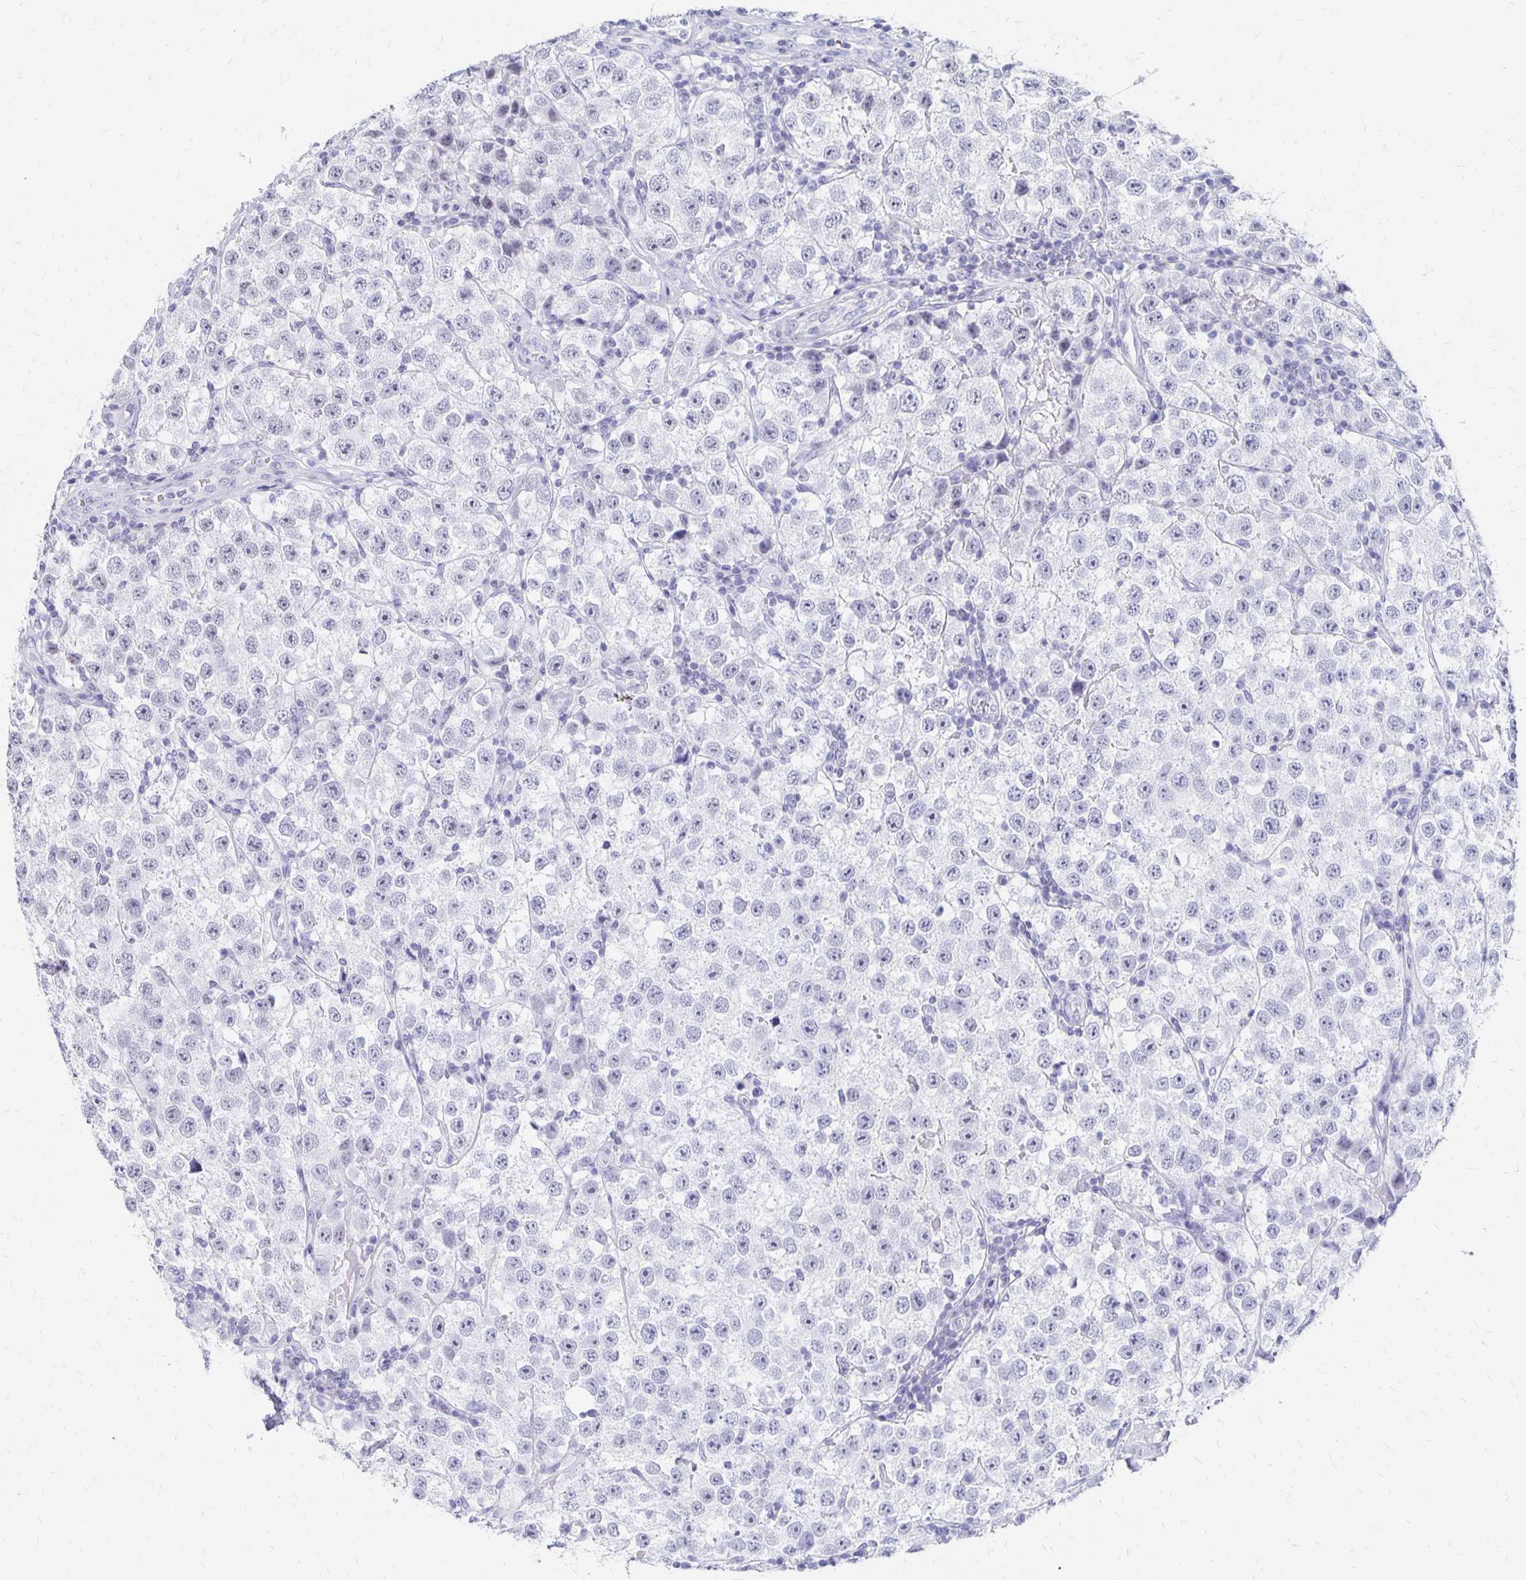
{"staining": {"intensity": "weak", "quantity": "<25%", "location": "nuclear"}, "tissue": "testis cancer", "cell_type": "Tumor cells", "image_type": "cancer", "snomed": [{"axis": "morphology", "description": "Seminoma, NOS"}, {"axis": "topography", "description": "Testis"}], "caption": "Immunohistochemistry micrograph of neoplastic tissue: testis cancer stained with DAB displays no significant protein staining in tumor cells.", "gene": "SYT2", "patient": {"sex": "male", "age": 34}}